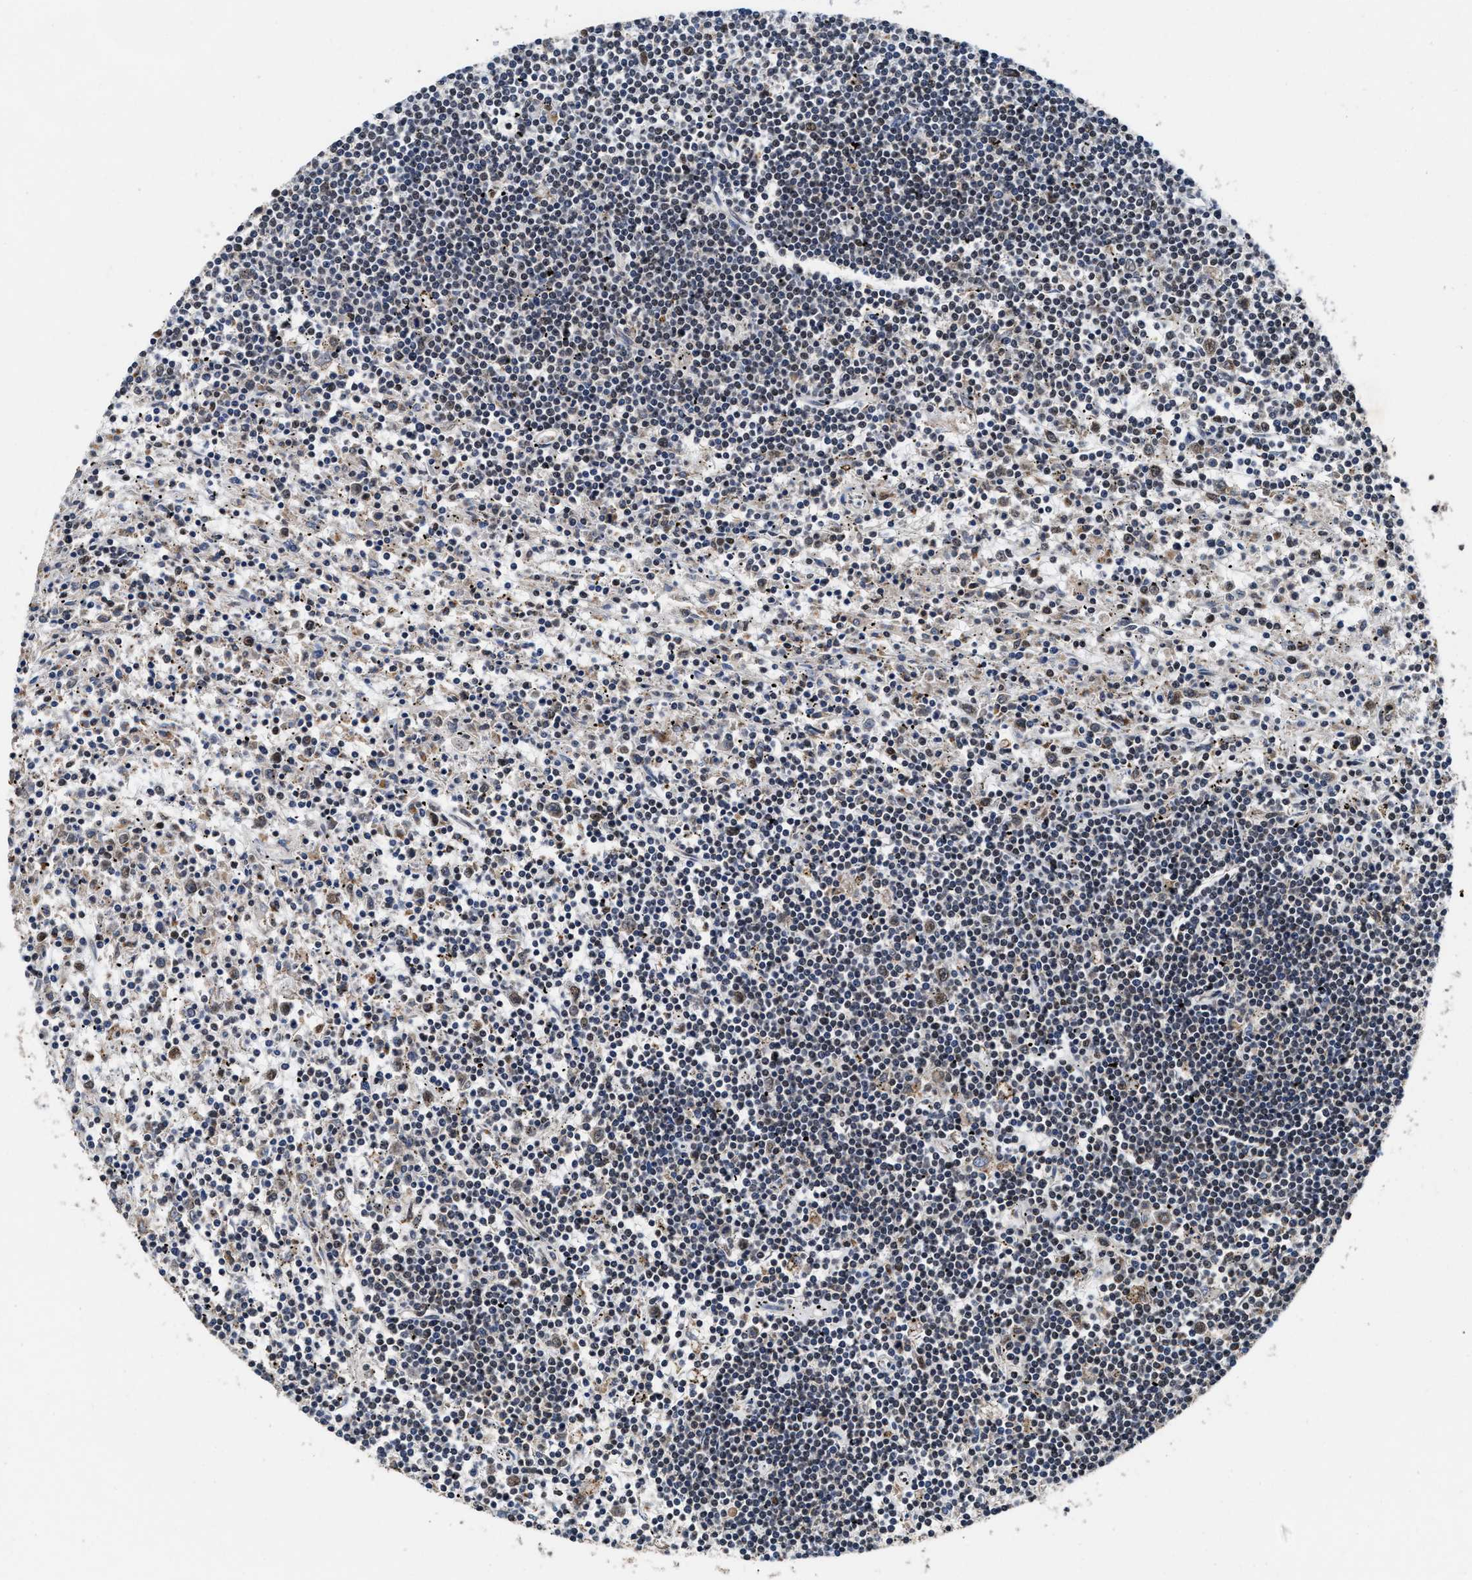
{"staining": {"intensity": "moderate", "quantity": "<25%", "location": "nuclear"}, "tissue": "lymphoma", "cell_type": "Tumor cells", "image_type": "cancer", "snomed": [{"axis": "morphology", "description": "Malignant lymphoma, non-Hodgkin's type, Low grade"}, {"axis": "topography", "description": "Spleen"}], "caption": "Human lymphoma stained with a protein marker shows moderate staining in tumor cells.", "gene": "ACOX1", "patient": {"sex": "male", "age": 76}}